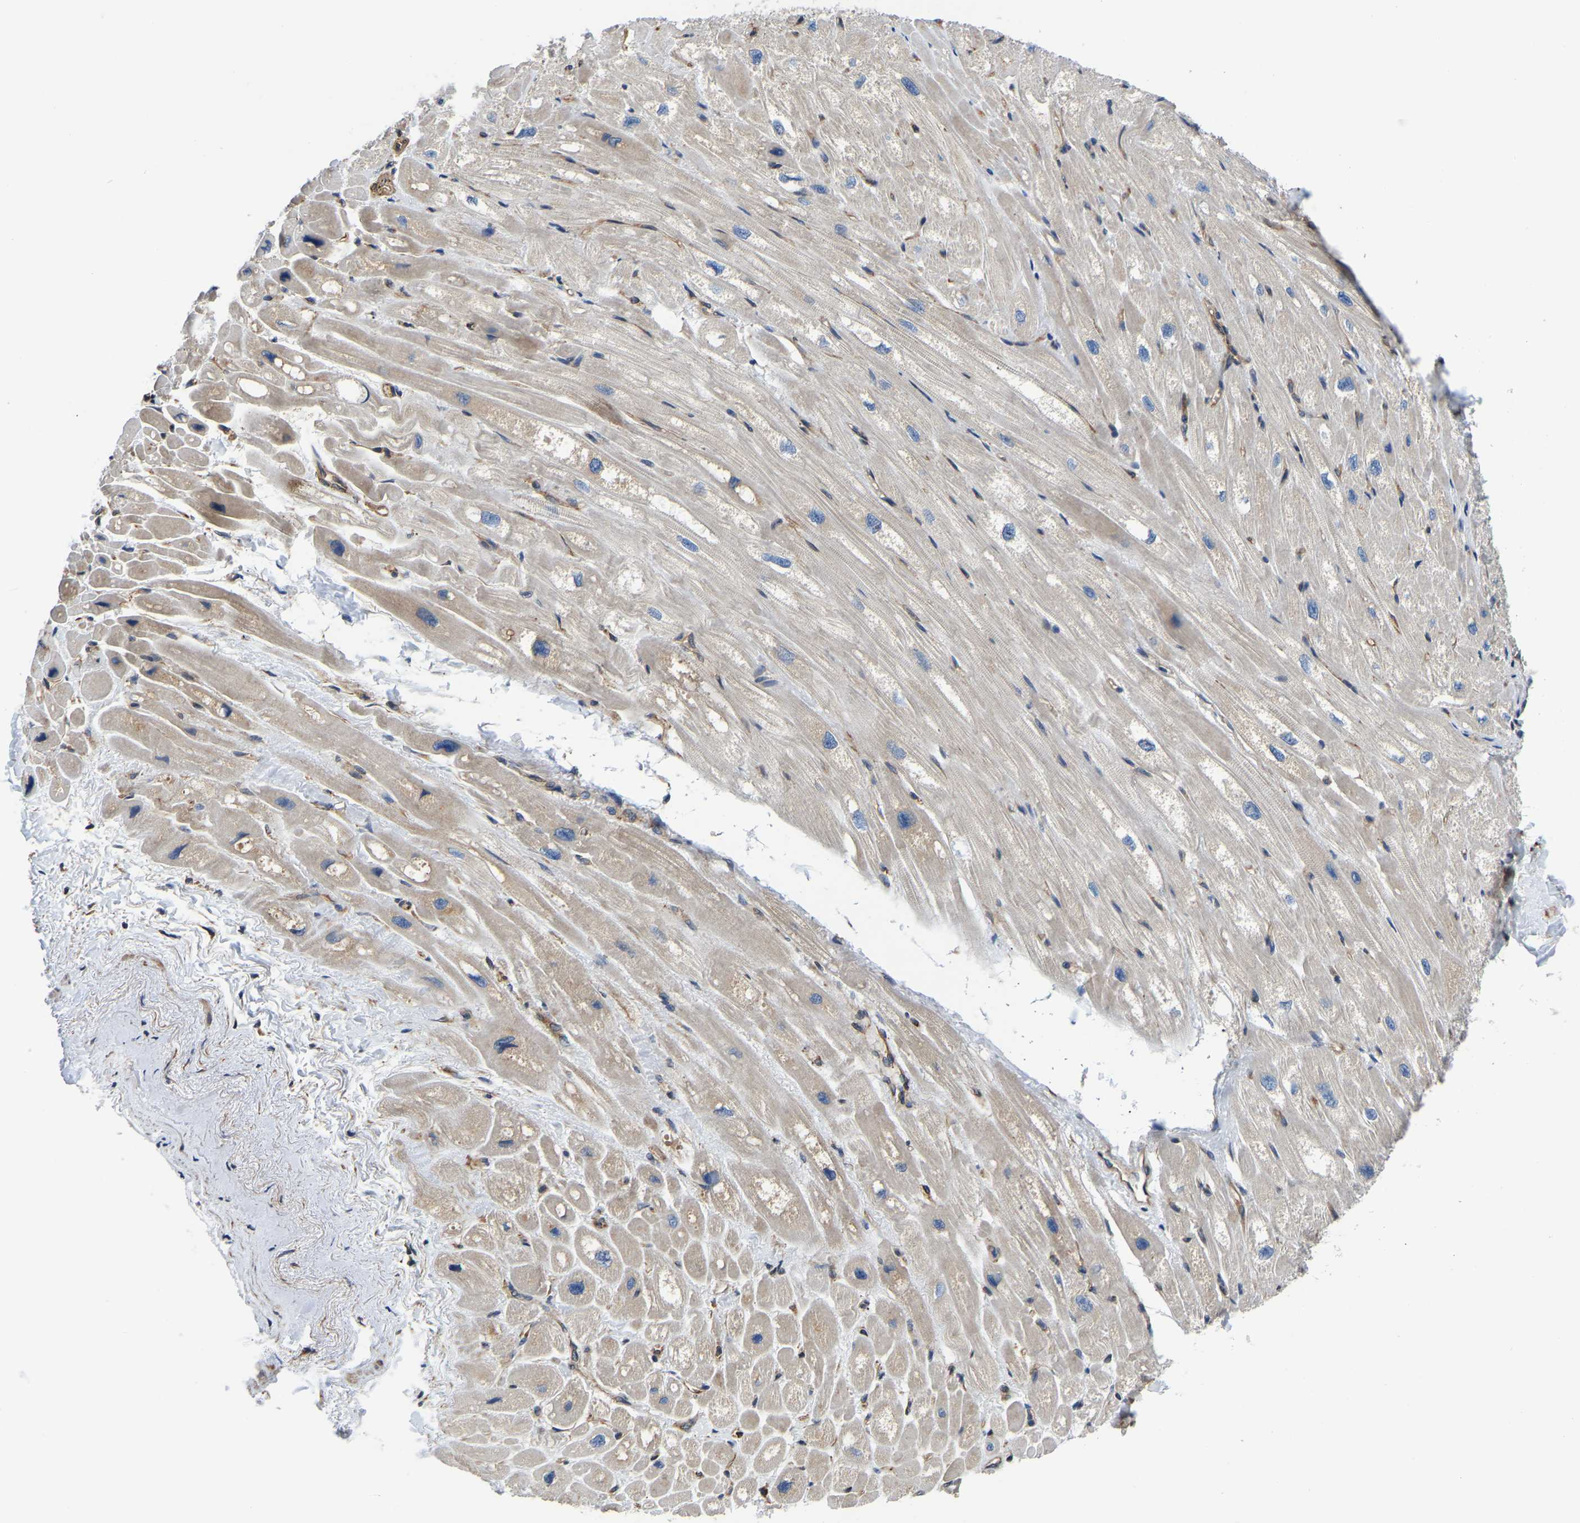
{"staining": {"intensity": "weak", "quantity": "25%-75%", "location": "cytoplasmic/membranous"}, "tissue": "heart muscle", "cell_type": "Cardiomyocytes", "image_type": "normal", "snomed": [{"axis": "morphology", "description": "Normal tissue, NOS"}, {"axis": "topography", "description": "Heart"}], "caption": "This photomicrograph shows benign heart muscle stained with immunohistochemistry (IHC) to label a protein in brown. The cytoplasmic/membranous of cardiomyocytes show weak positivity for the protein. Nuclei are counter-stained blue.", "gene": "ARL6IP5", "patient": {"sex": "male", "age": 49}}